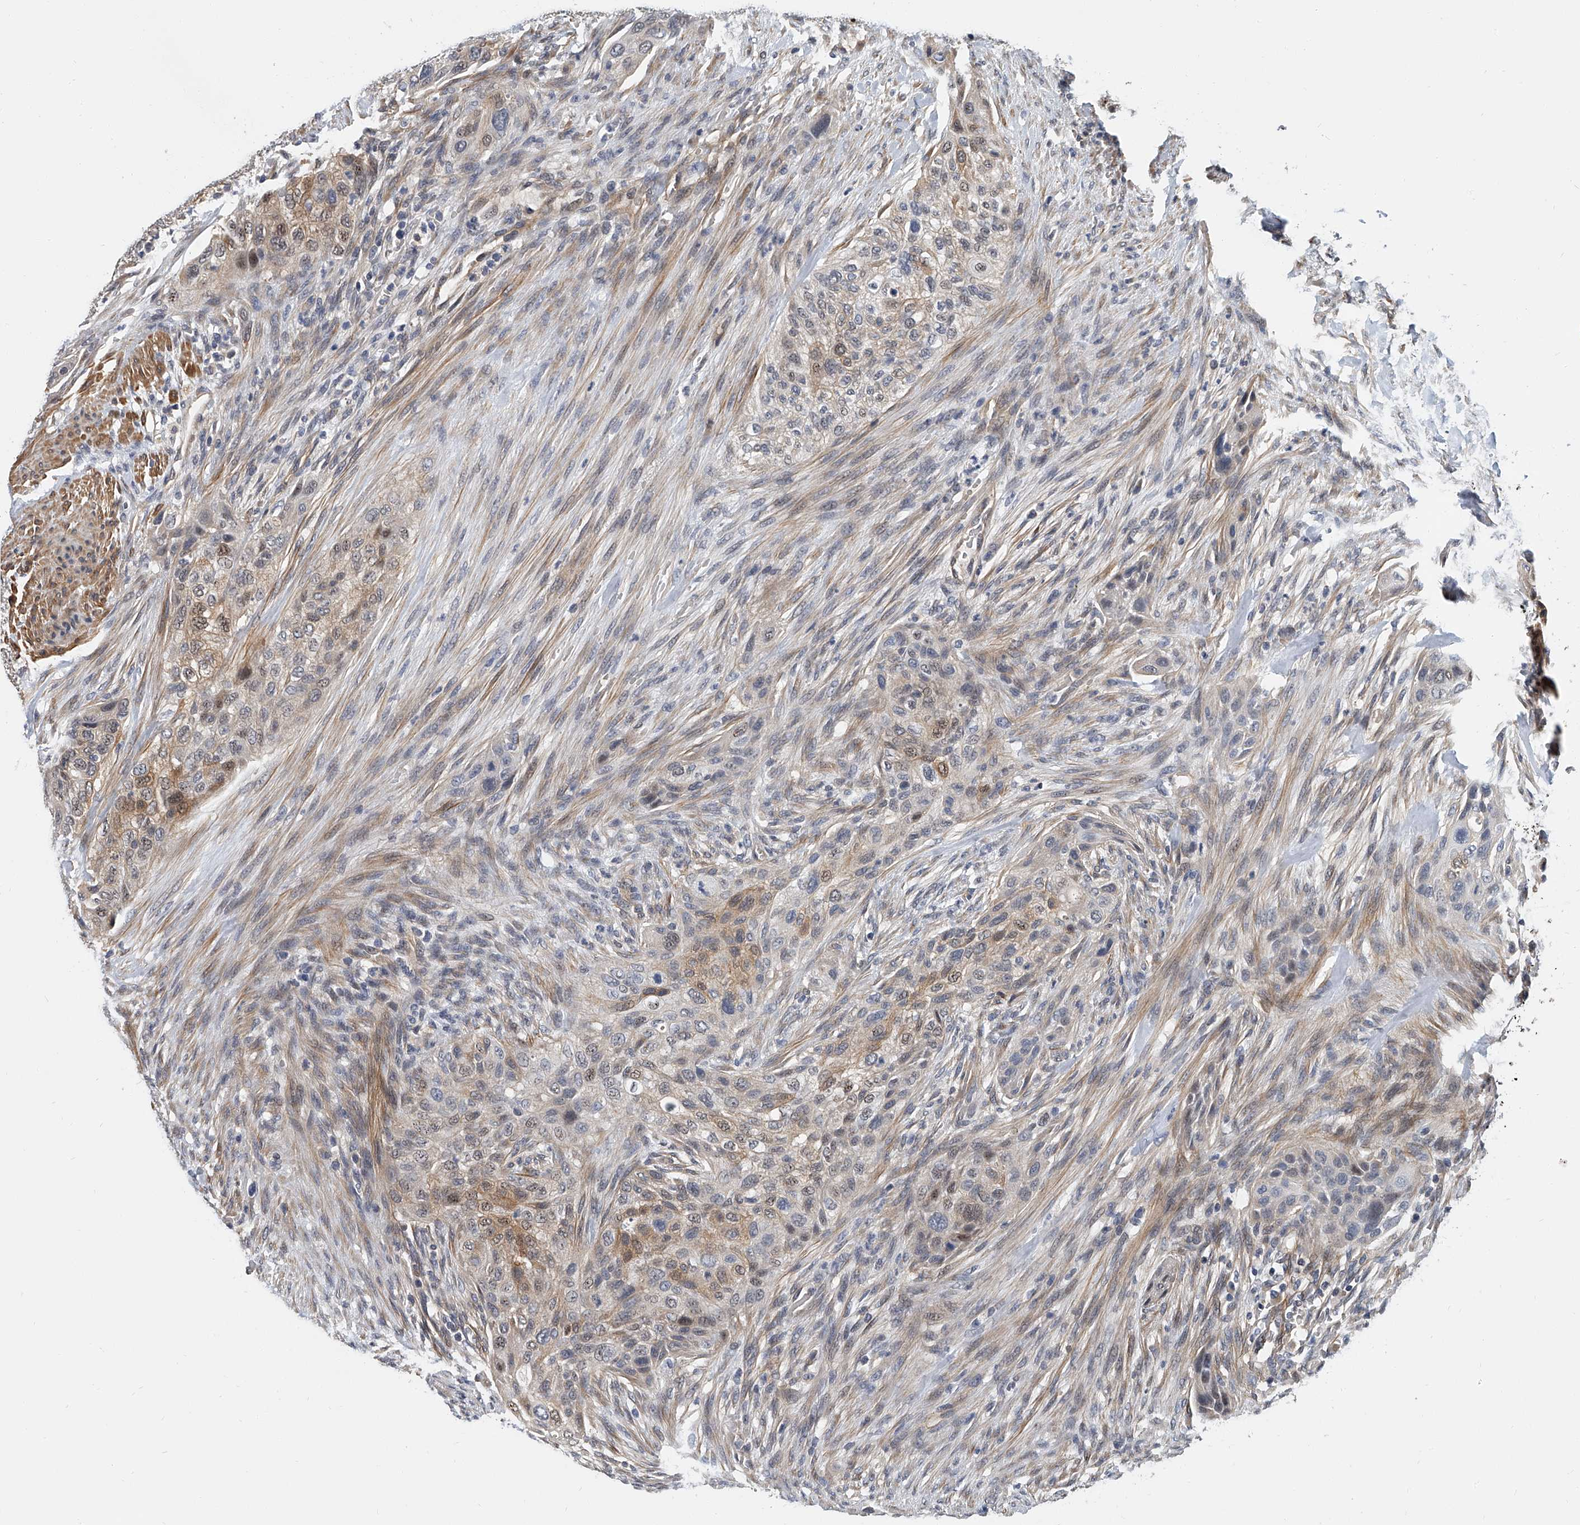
{"staining": {"intensity": "weak", "quantity": "25%-75%", "location": "cytoplasmic/membranous,nuclear"}, "tissue": "urothelial cancer", "cell_type": "Tumor cells", "image_type": "cancer", "snomed": [{"axis": "morphology", "description": "Urothelial carcinoma, High grade"}, {"axis": "topography", "description": "Urinary bladder"}], "caption": "Urothelial carcinoma (high-grade) stained with immunohistochemistry (IHC) demonstrates weak cytoplasmic/membranous and nuclear expression in about 25%-75% of tumor cells. The staining was performed using DAB (3,3'-diaminobenzidine) to visualize the protein expression in brown, while the nuclei were stained in blue with hematoxylin (Magnification: 20x).", "gene": "CD200", "patient": {"sex": "male", "age": 35}}